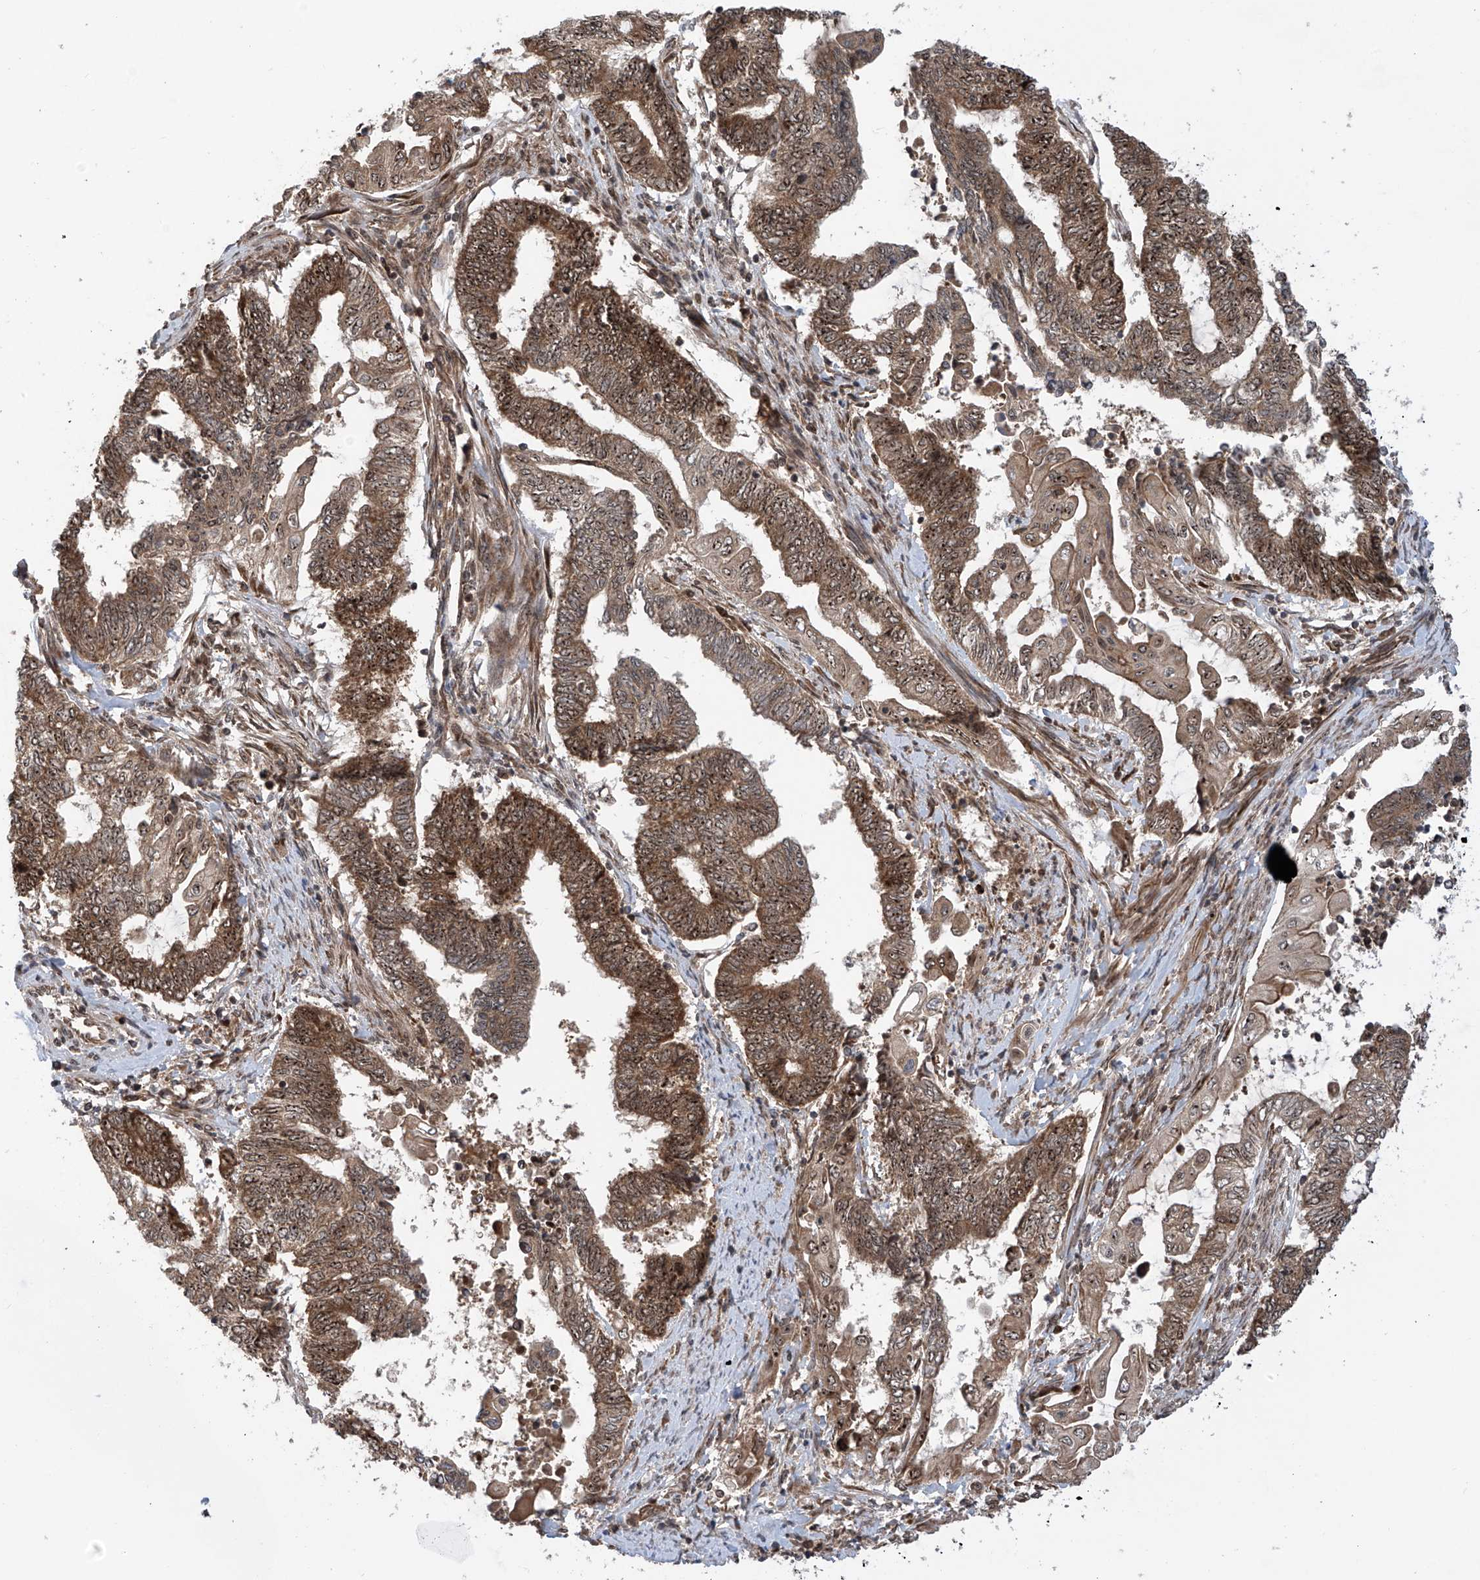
{"staining": {"intensity": "moderate", "quantity": ">75%", "location": "cytoplasmic/membranous,nuclear"}, "tissue": "endometrial cancer", "cell_type": "Tumor cells", "image_type": "cancer", "snomed": [{"axis": "morphology", "description": "Adenocarcinoma, NOS"}, {"axis": "topography", "description": "Uterus"}, {"axis": "topography", "description": "Endometrium"}], "caption": "Immunohistochemical staining of human endometrial adenocarcinoma shows moderate cytoplasmic/membranous and nuclear protein positivity in approximately >75% of tumor cells. (DAB IHC, brown staining for protein, blue staining for nuclei).", "gene": "C1orf131", "patient": {"sex": "female", "age": 70}}